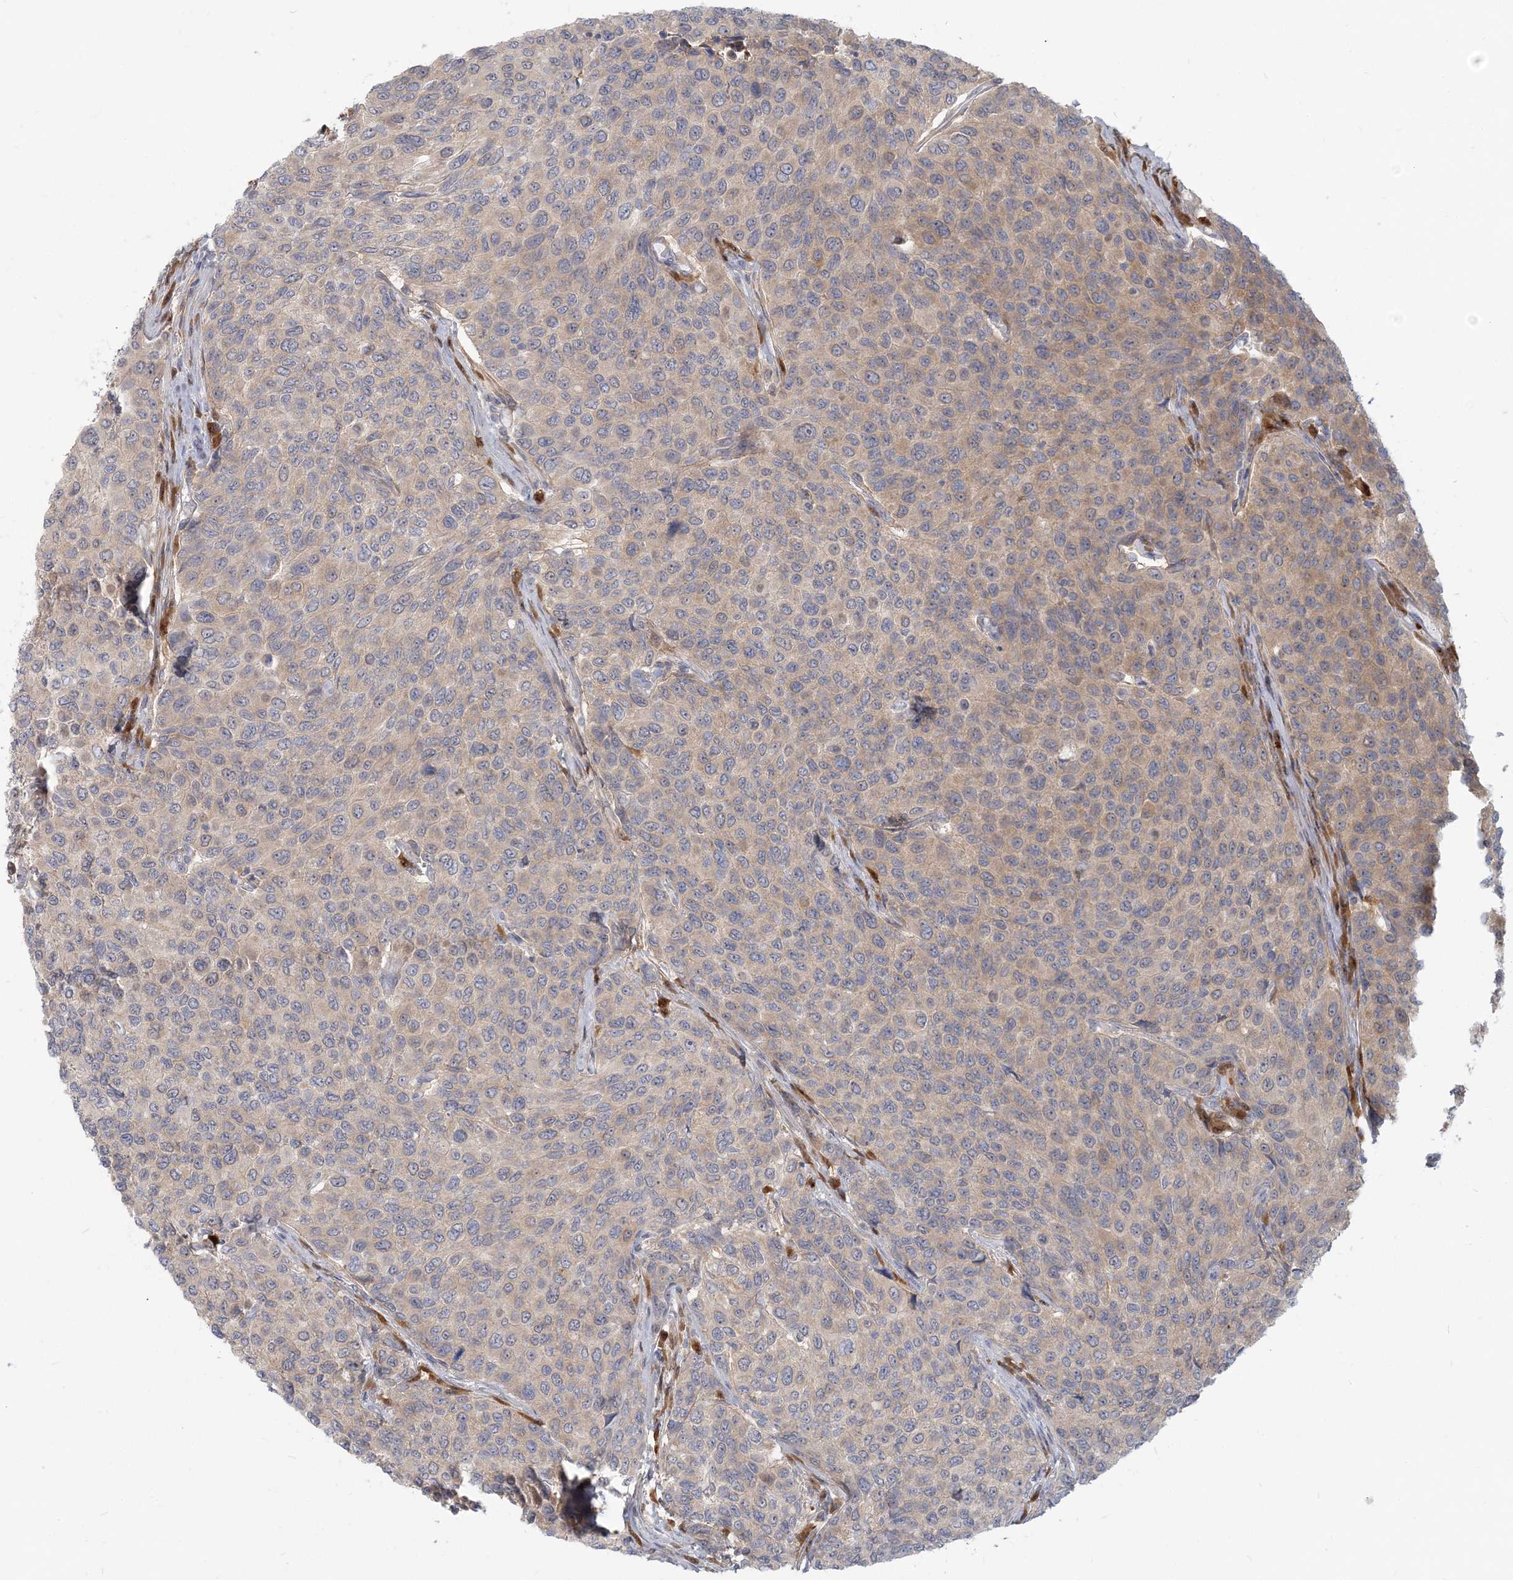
{"staining": {"intensity": "weak", "quantity": "<25%", "location": "cytoplasmic/membranous"}, "tissue": "breast cancer", "cell_type": "Tumor cells", "image_type": "cancer", "snomed": [{"axis": "morphology", "description": "Duct carcinoma"}, {"axis": "topography", "description": "Breast"}], "caption": "Immunohistochemistry micrograph of neoplastic tissue: infiltrating ductal carcinoma (breast) stained with DAB demonstrates no significant protein staining in tumor cells.", "gene": "GMPPA", "patient": {"sex": "female", "age": 55}}